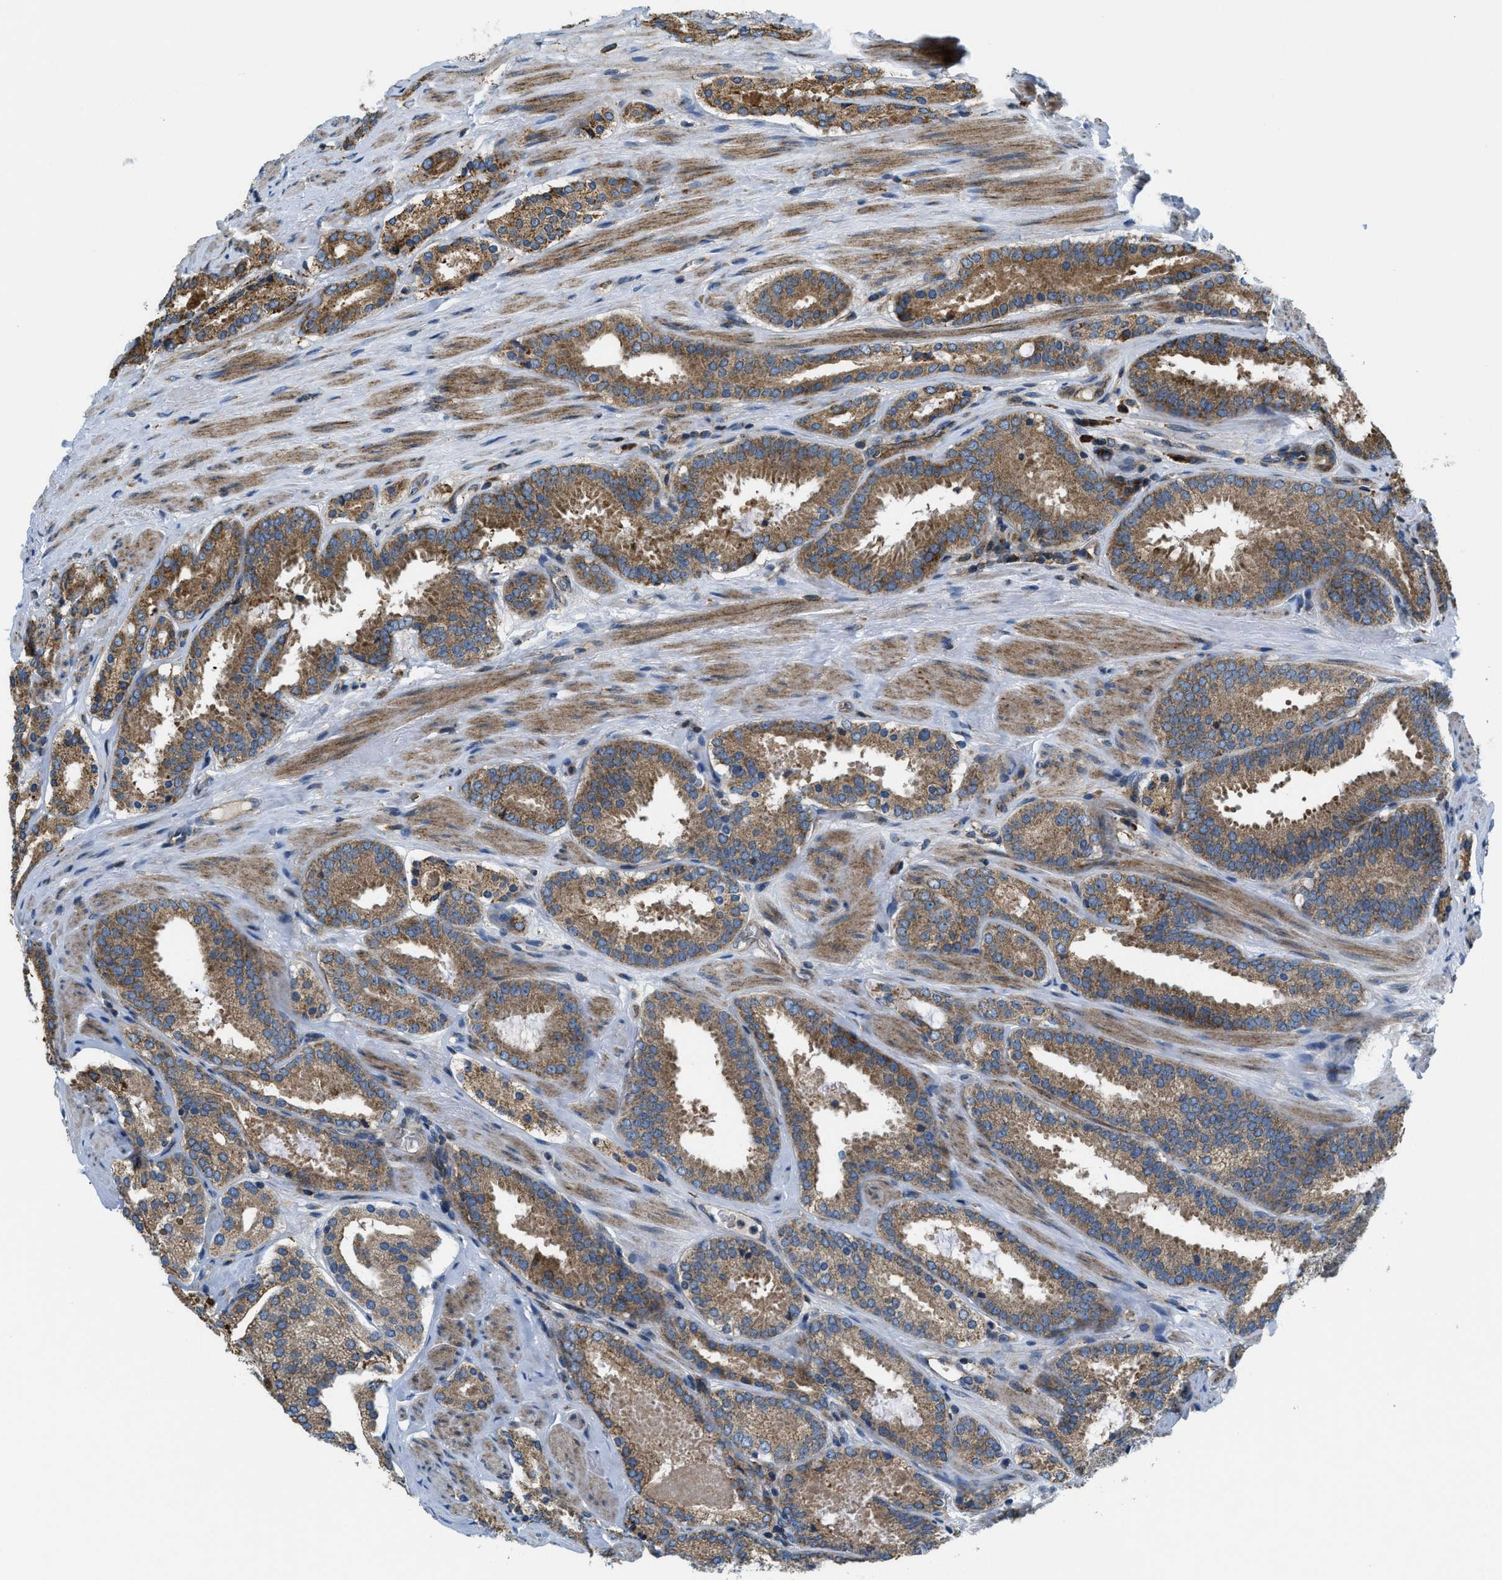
{"staining": {"intensity": "moderate", "quantity": ">75%", "location": "cytoplasmic/membranous"}, "tissue": "prostate cancer", "cell_type": "Tumor cells", "image_type": "cancer", "snomed": [{"axis": "morphology", "description": "Adenocarcinoma, Low grade"}, {"axis": "topography", "description": "Prostate"}], "caption": "Immunohistochemical staining of human low-grade adenocarcinoma (prostate) shows medium levels of moderate cytoplasmic/membranous protein staining in approximately >75% of tumor cells. Immunohistochemistry (ihc) stains the protein of interest in brown and the nuclei are stained blue.", "gene": "CSPG4", "patient": {"sex": "male", "age": 69}}